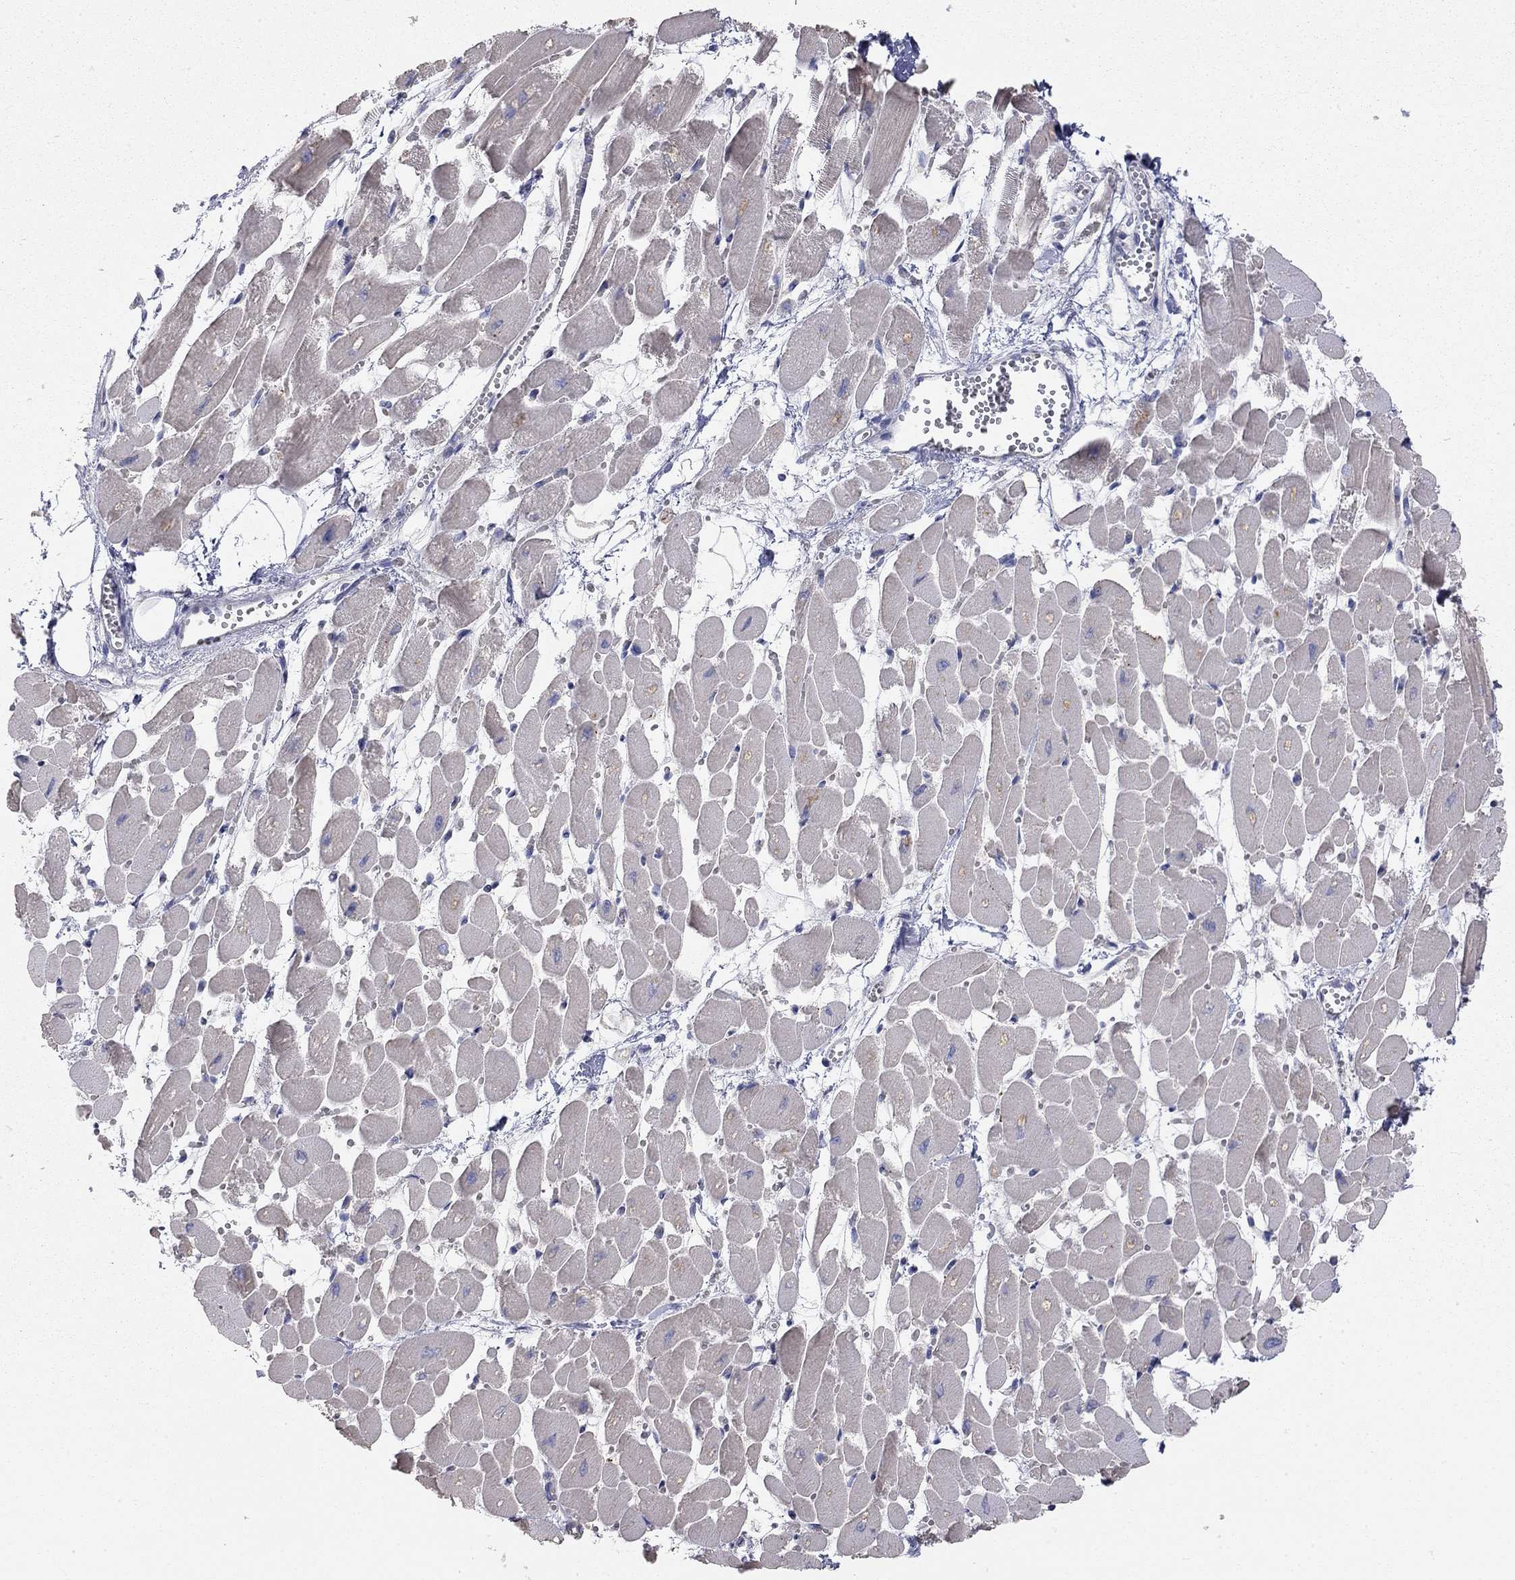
{"staining": {"intensity": "negative", "quantity": "none", "location": "none"}, "tissue": "heart muscle", "cell_type": "Cardiomyocytes", "image_type": "normal", "snomed": [{"axis": "morphology", "description": "Normal tissue, NOS"}, {"axis": "topography", "description": "Heart"}], "caption": "Cardiomyocytes show no significant staining in benign heart muscle.", "gene": "PAPSS2", "patient": {"sex": "female", "age": 52}}